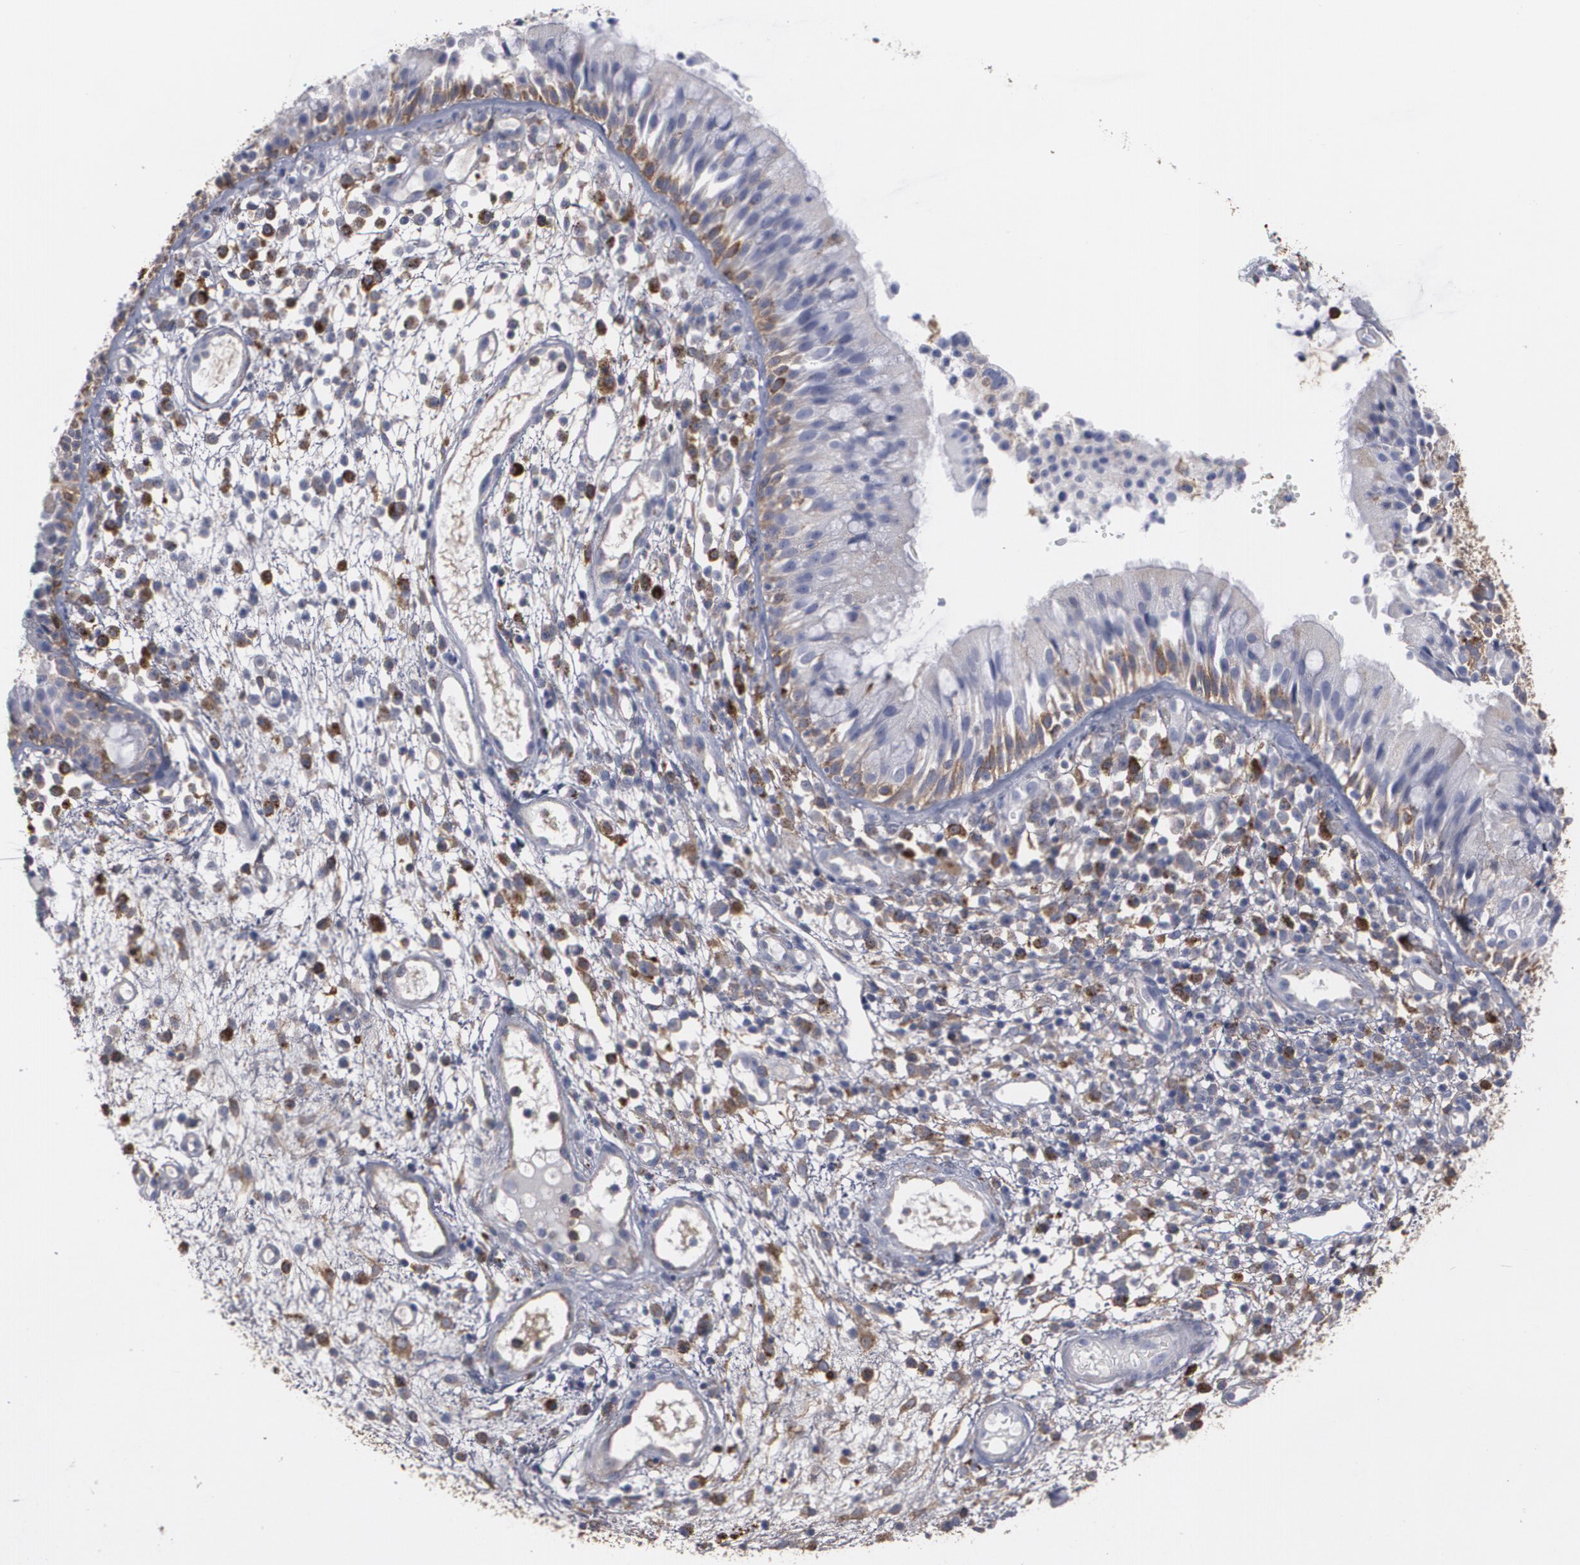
{"staining": {"intensity": "moderate", "quantity": "<25%", "location": "cytoplasmic/membranous"}, "tissue": "nasopharynx", "cell_type": "Respiratory epithelial cells", "image_type": "normal", "snomed": [{"axis": "morphology", "description": "Normal tissue, NOS"}, {"axis": "morphology", "description": "Inflammation, NOS"}, {"axis": "morphology", "description": "Malignant melanoma, Metastatic site"}, {"axis": "topography", "description": "Nasopharynx"}], "caption": "An image of nasopharynx stained for a protein exhibits moderate cytoplasmic/membranous brown staining in respiratory epithelial cells. (DAB IHC, brown staining for protein, blue staining for nuclei).", "gene": "ODC1", "patient": {"sex": "female", "age": 55}}